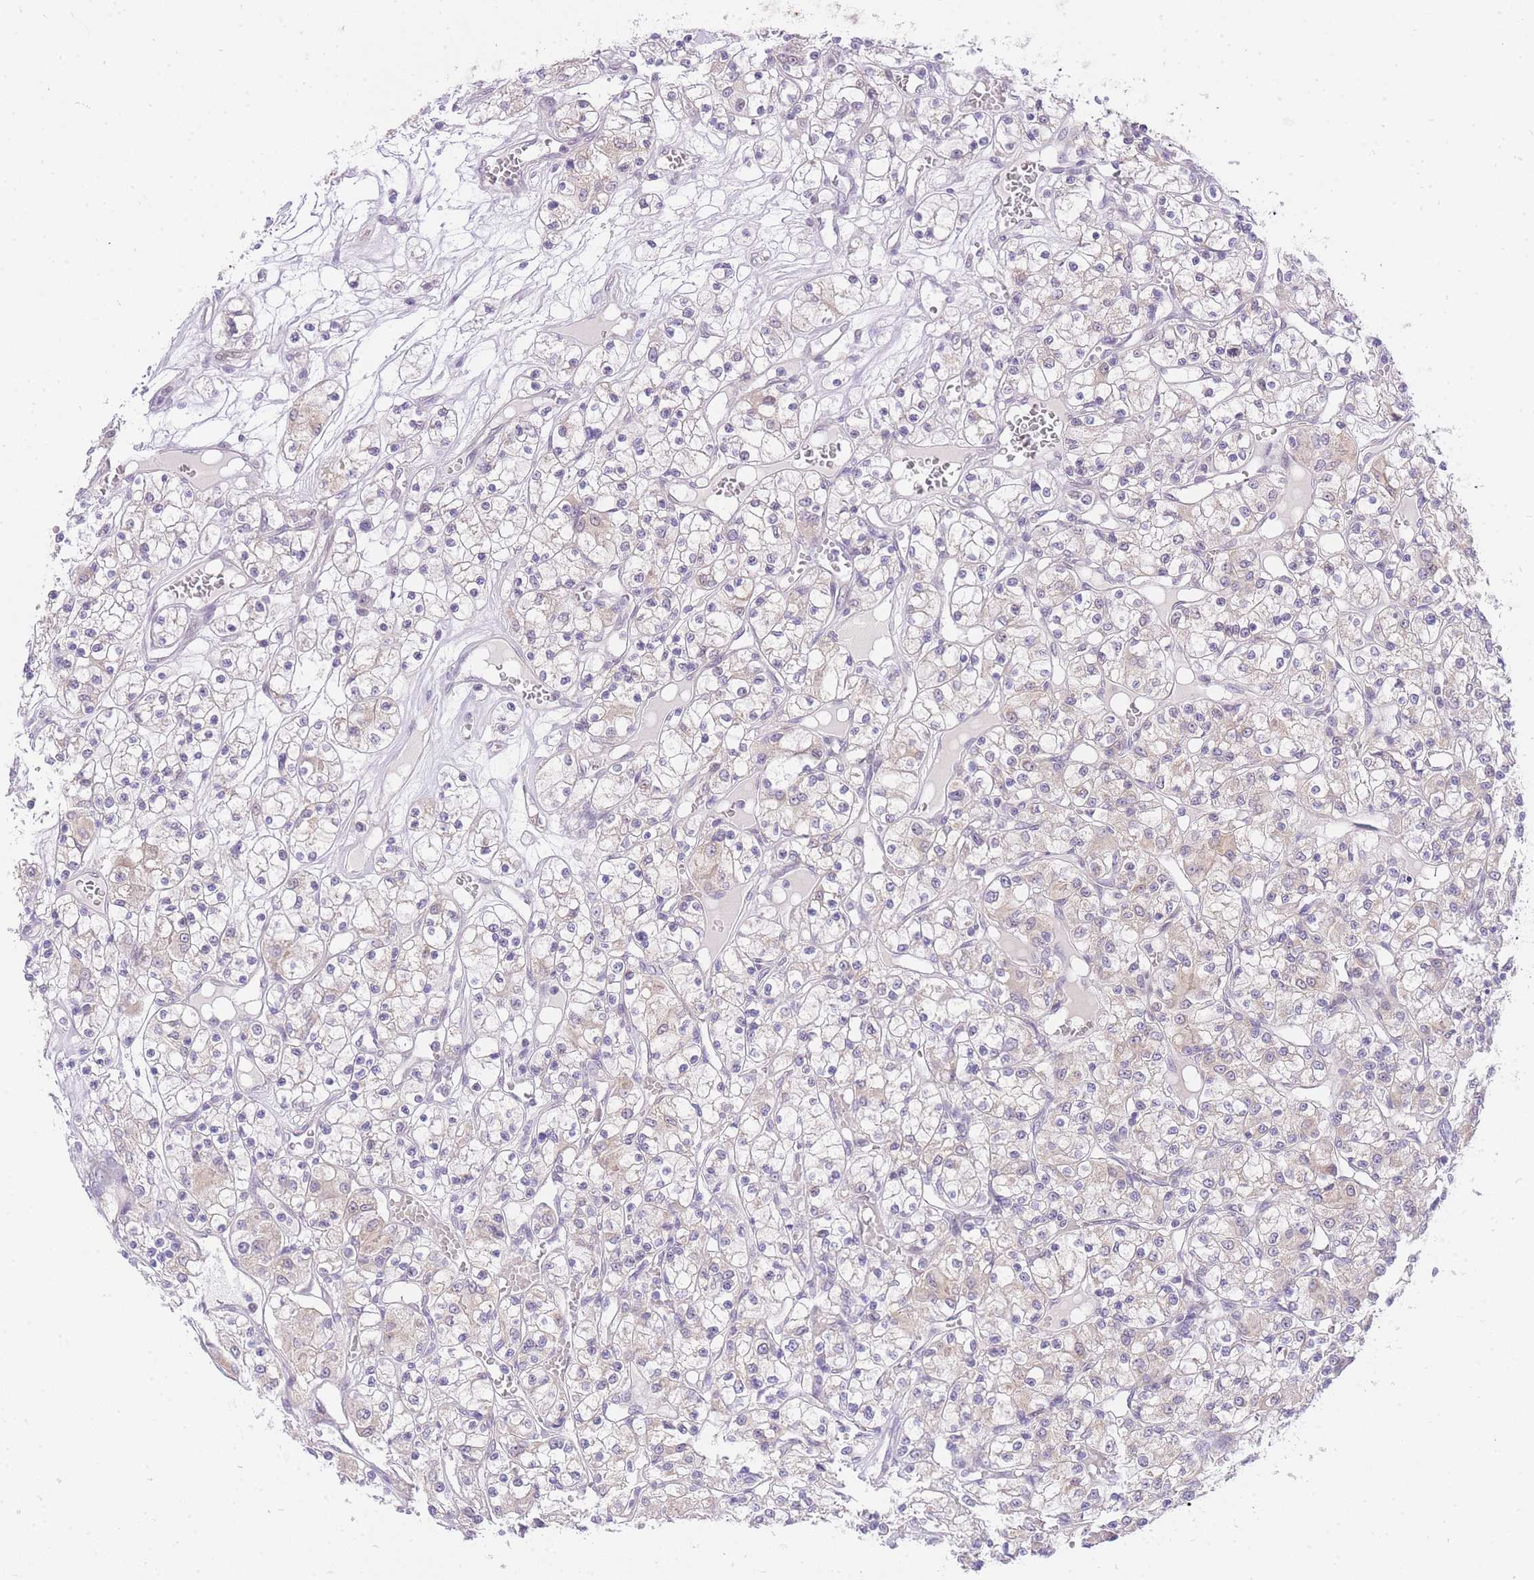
{"staining": {"intensity": "negative", "quantity": "none", "location": "none"}, "tissue": "renal cancer", "cell_type": "Tumor cells", "image_type": "cancer", "snomed": [{"axis": "morphology", "description": "Adenocarcinoma, NOS"}, {"axis": "topography", "description": "Kidney"}], "caption": "Immunohistochemistry micrograph of human adenocarcinoma (renal) stained for a protein (brown), which shows no expression in tumor cells.", "gene": "UBXN7", "patient": {"sex": "female", "age": 59}}